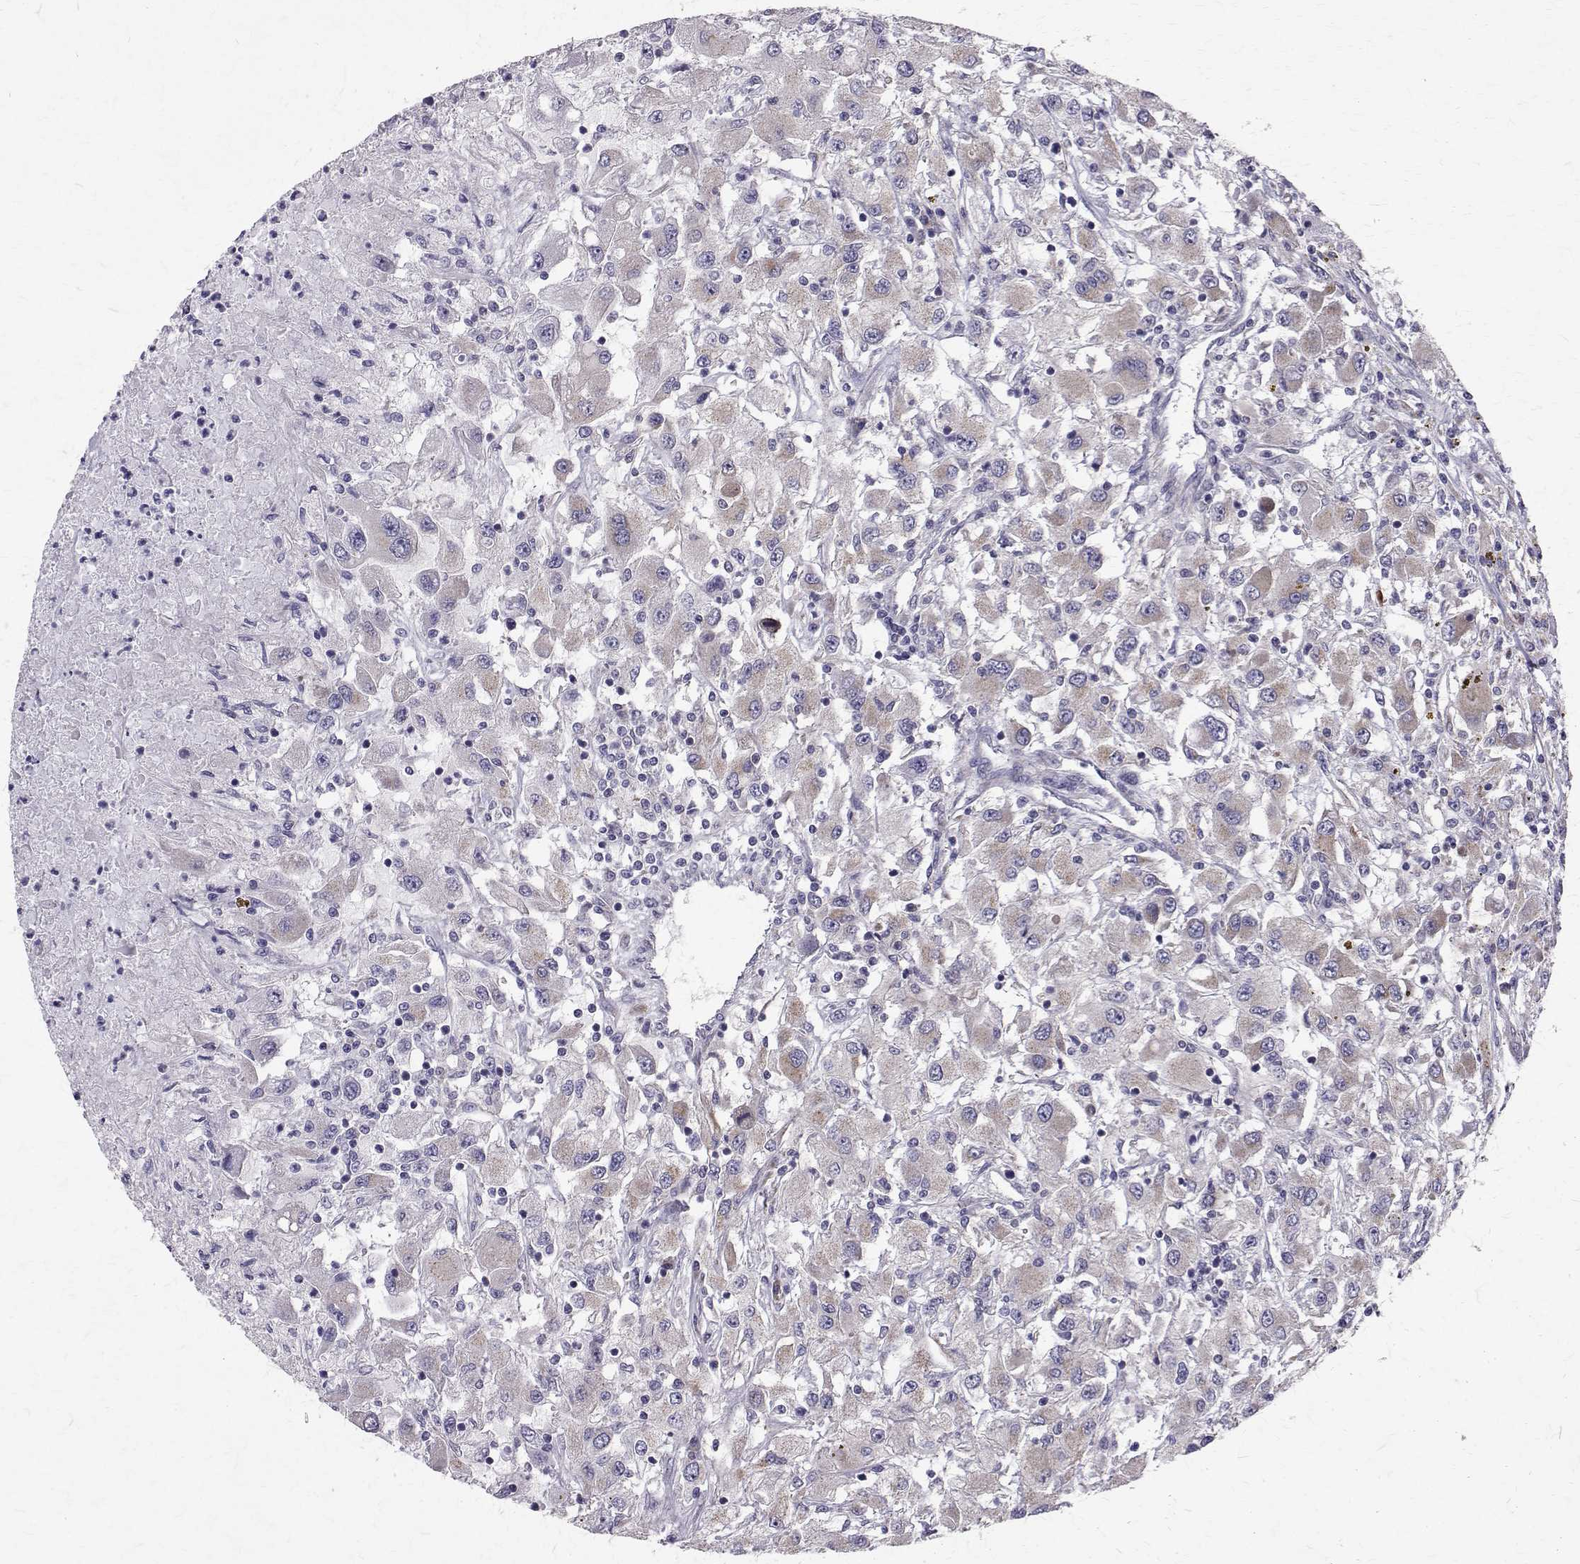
{"staining": {"intensity": "weak", "quantity": "<25%", "location": "cytoplasmic/membranous"}, "tissue": "renal cancer", "cell_type": "Tumor cells", "image_type": "cancer", "snomed": [{"axis": "morphology", "description": "Adenocarcinoma, NOS"}, {"axis": "topography", "description": "Kidney"}], "caption": "Renal cancer (adenocarcinoma) was stained to show a protein in brown. There is no significant expression in tumor cells. (DAB (3,3'-diaminobenzidine) immunohistochemistry with hematoxylin counter stain).", "gene": "ARFGAP1", "patient": {"sex": "female", "age": 67}}